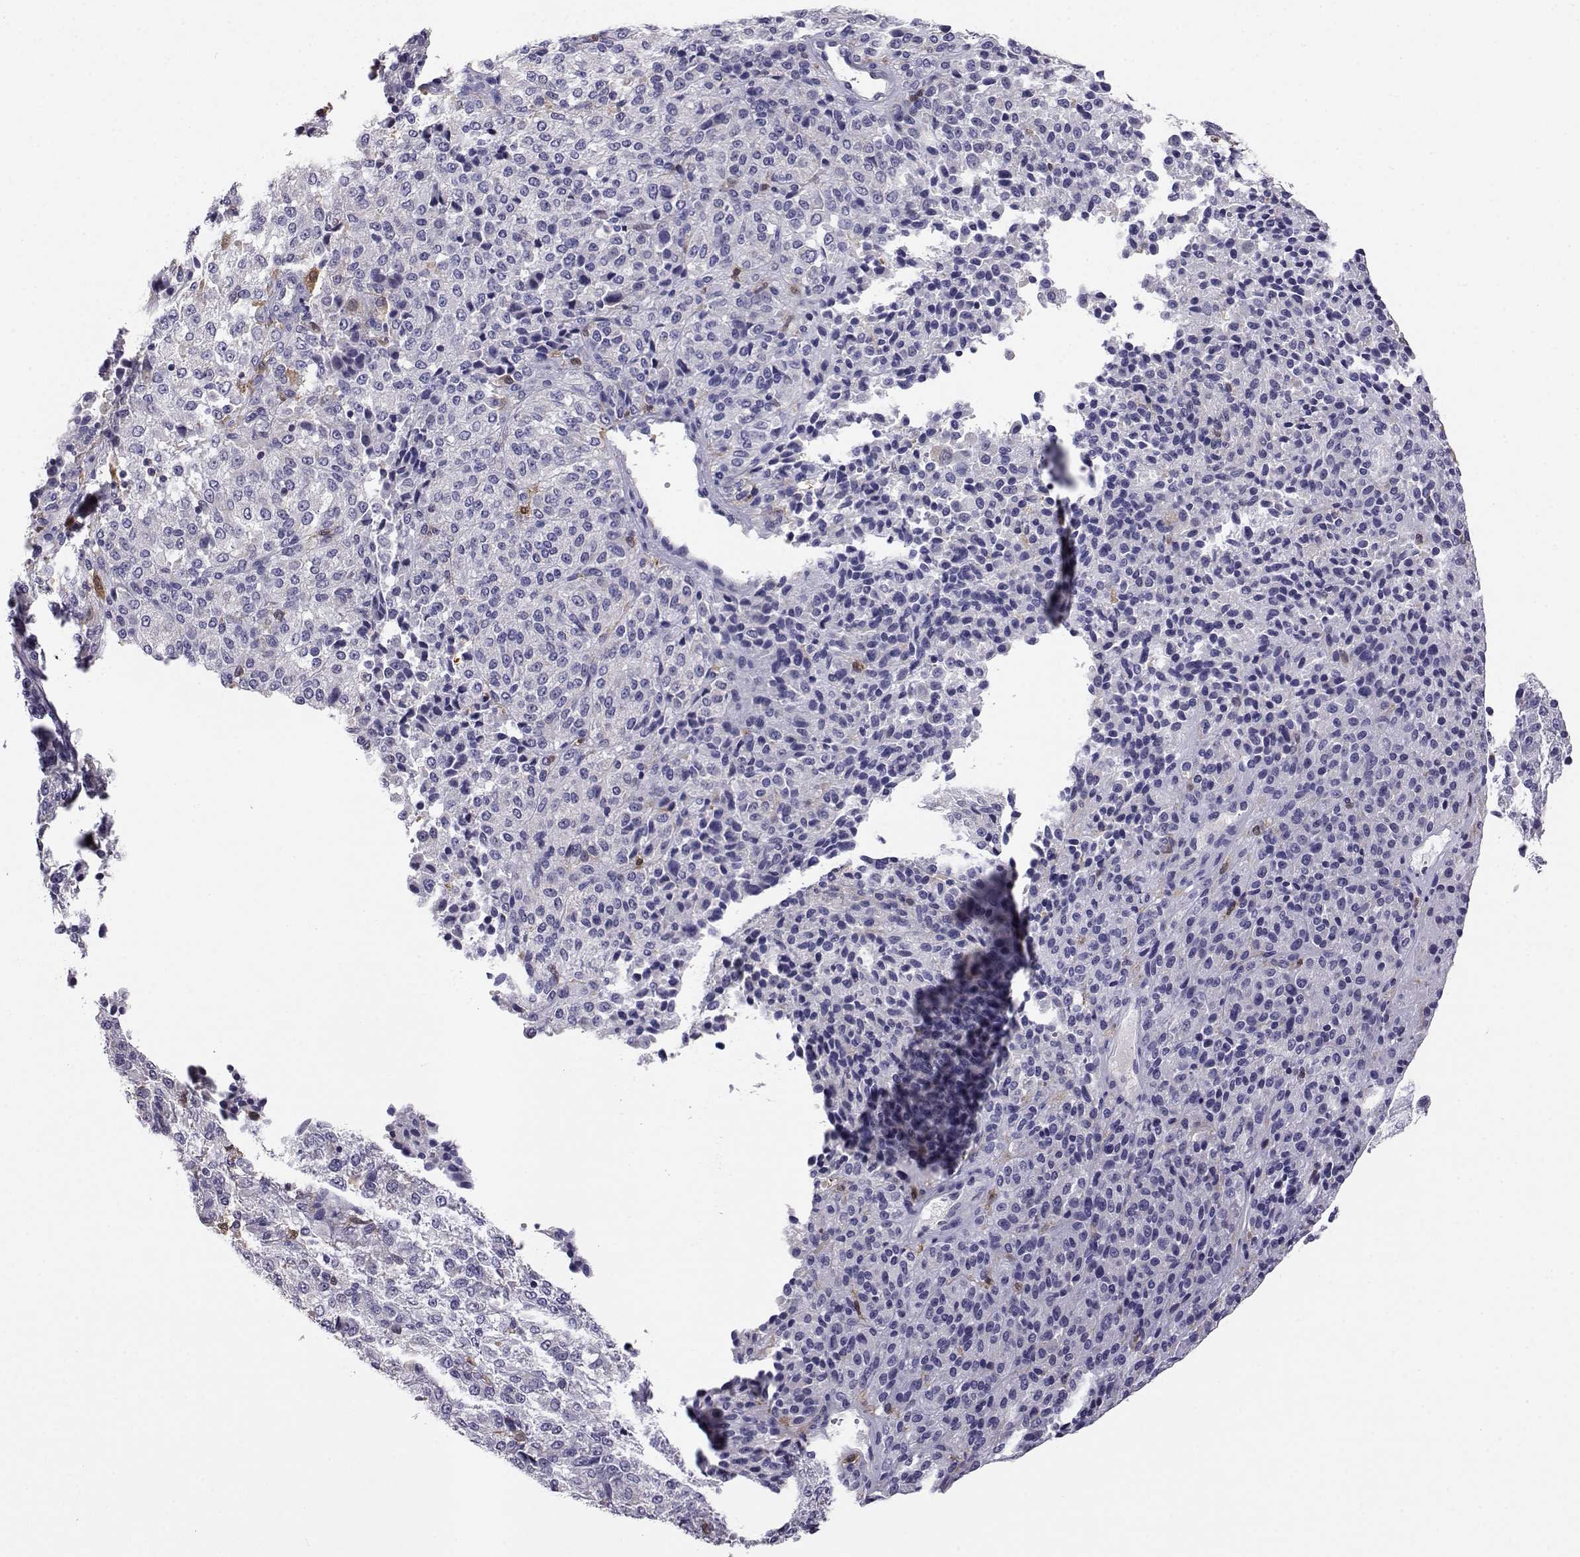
{"staining": {"intensity": "negative", "quantity": "none", "location": "none"}, "tissue": "melanoma", "cell_type": "Tumor cells", "image_type": "cancer", "snomed": [{"axis": "morphology", "description": "Malignant melanoma, Metastatic site"}, {"axis": "topography", "description": "Brain"}], "caption": "Image shows no protein positivity in tumor cells of melanoma tissue.", "gene": "AKR1B1", "patient": {"sex": "female", "age": 56}}